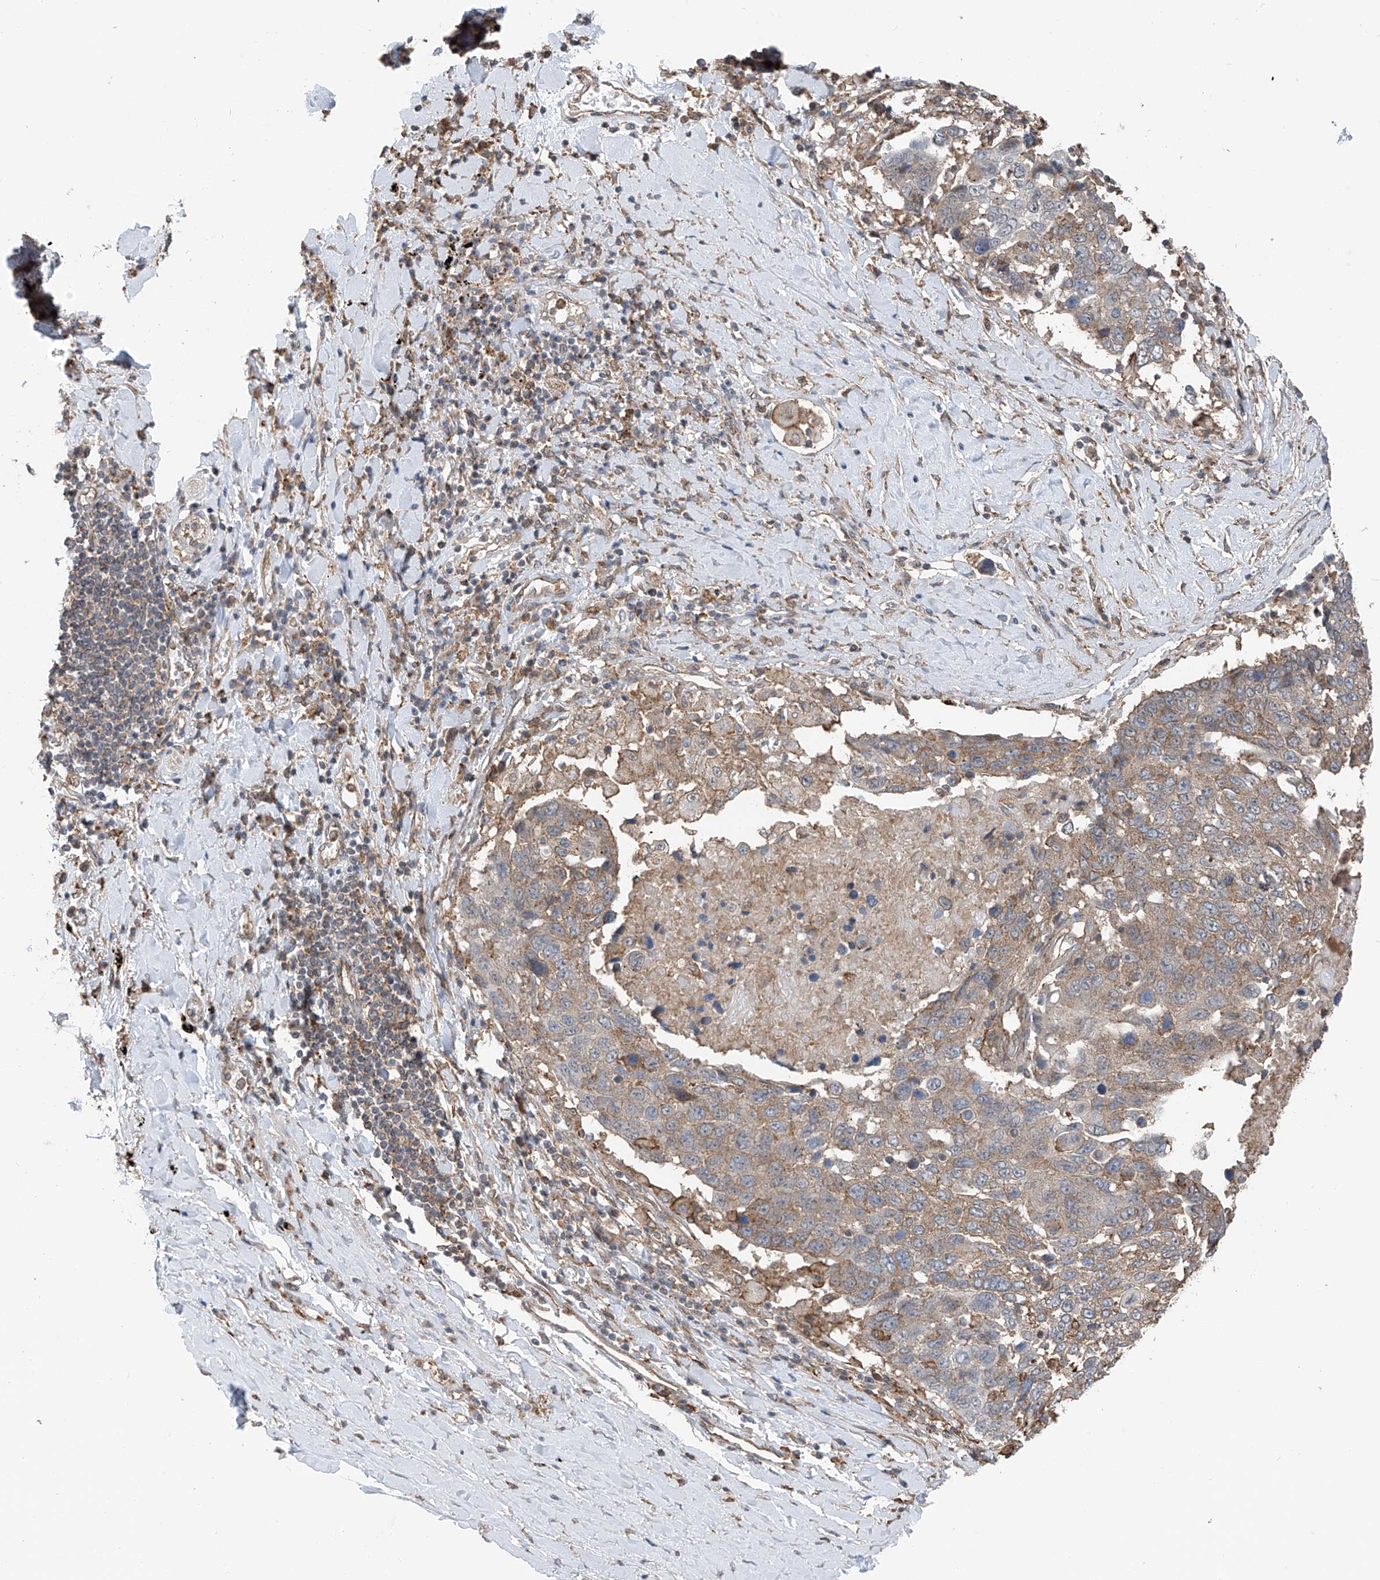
{"staining": {"intensity": "weak", "quantity": ">75%", "location": "cytoplasmic/membranous"}, "tissue": "lung cancer", "cell_type": "Tumor cells", "image_type": "cancer", "snomed": [{"axis": "morphology", "description": "Squamous cell carcinoma, NOS"}, {"axis": "topography", "description": "Lung"}], "caption": "A micrograph showing weak cytoplasmic/membranous positivity in about >75% of tumor cells in lung squamous cell carcinoma, as visualized by brown immunohistochemical staining.", "gene": "ZNF189", "patient": {"sex": "male", "age": 66}}